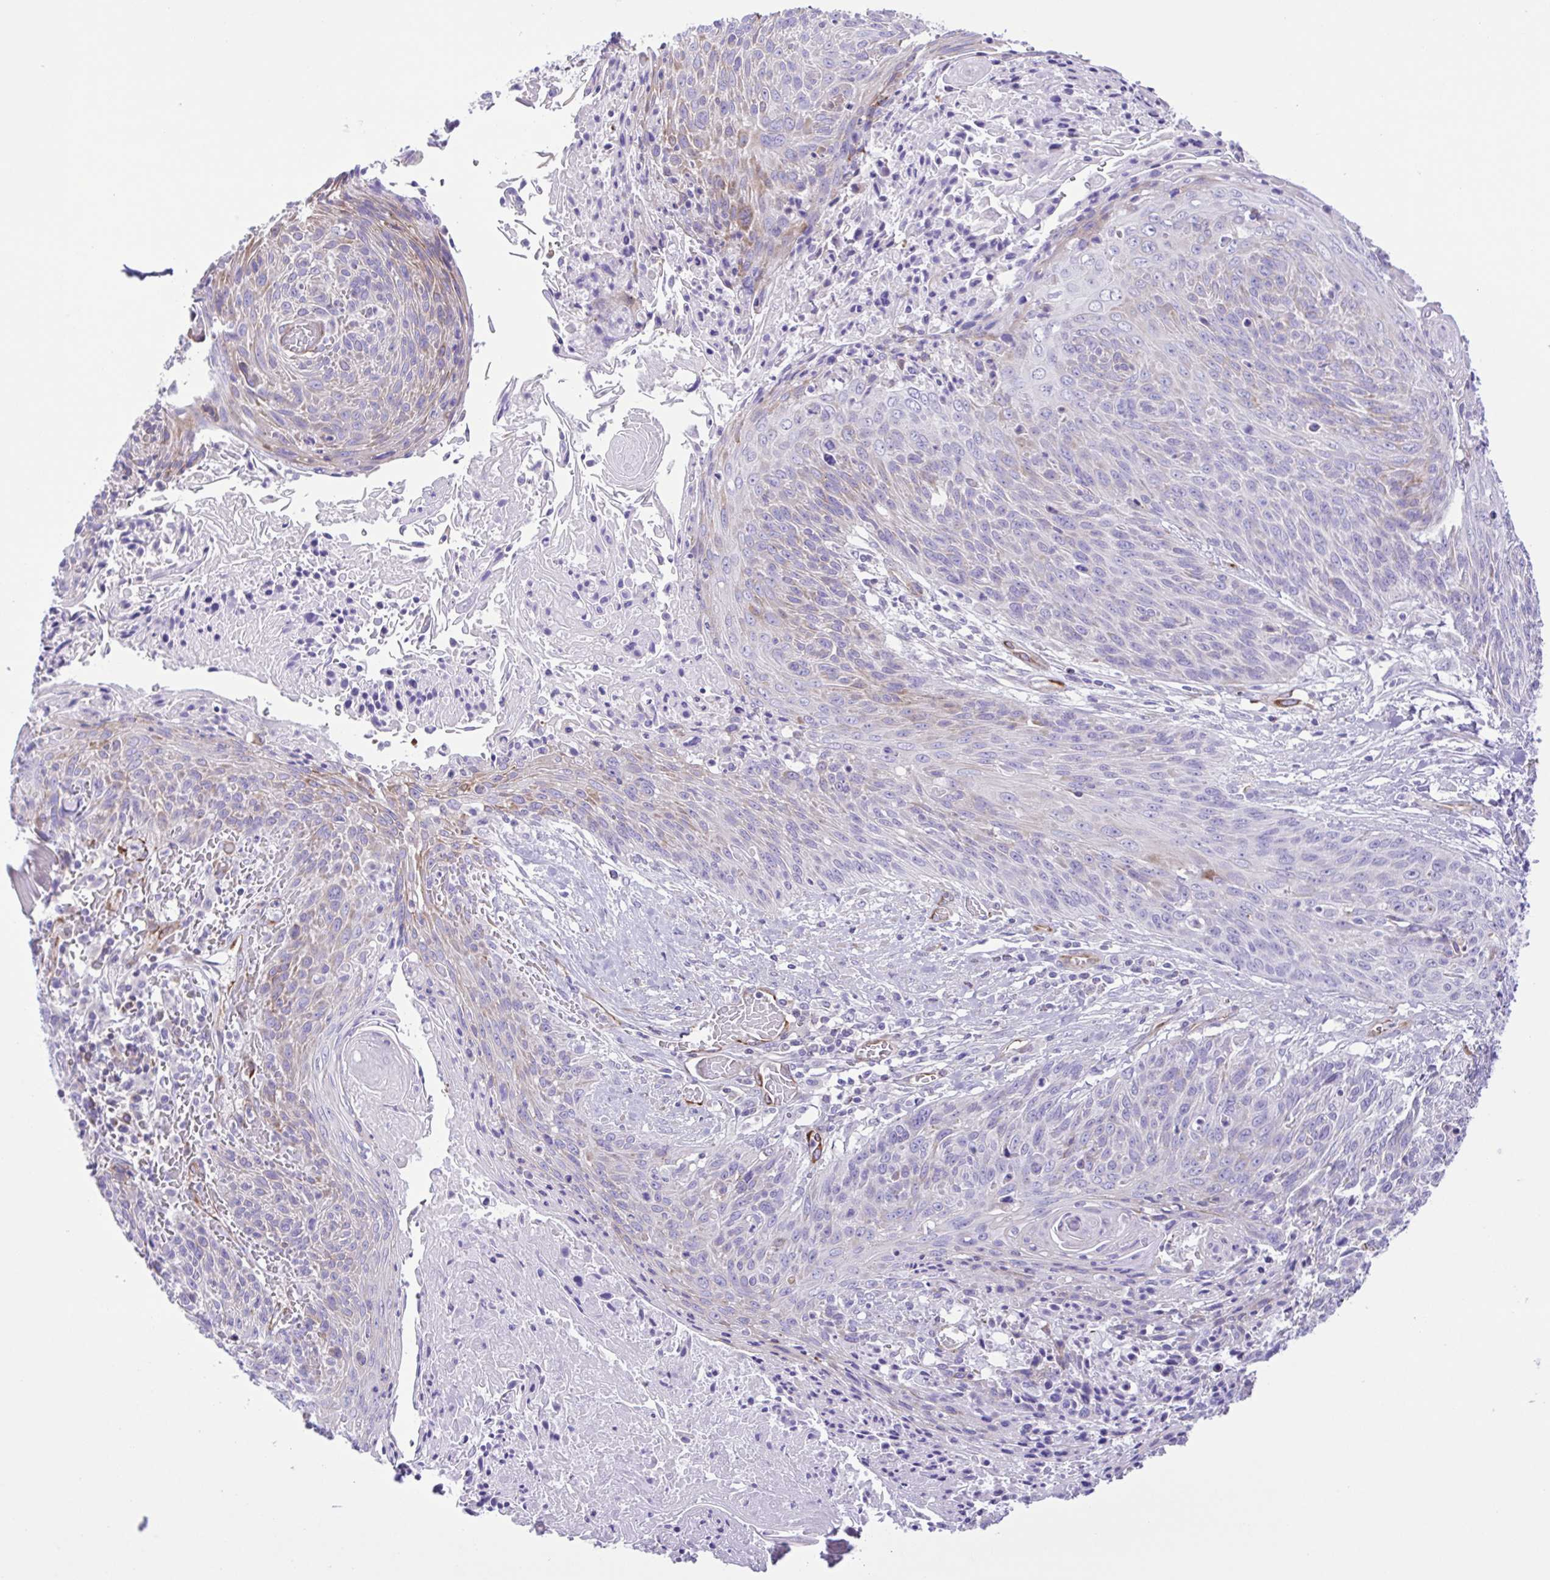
{"staining": {"intensity": "negative", "quantity": "none", "location": "none"}, "tissue": "cervical cancer", "cell_type": "Tumor cells", "image_type": "cancer", "snomed": [{"axis": "morphology", "description": "Squamous cell carcinoma, NOS"}, {"axis": "topography", "description": "Cervix"}], "caption": "This is a micrograph of immunohistochemistry (IHC) staining of cervical cancer, which shows no staining in tumor cells. The staining is performed using DAB brown chromogen with nuclei counter-stained in using hematoxylin.", "gene": "FLT1", "patient": {"sex": "female", "age": 45}}